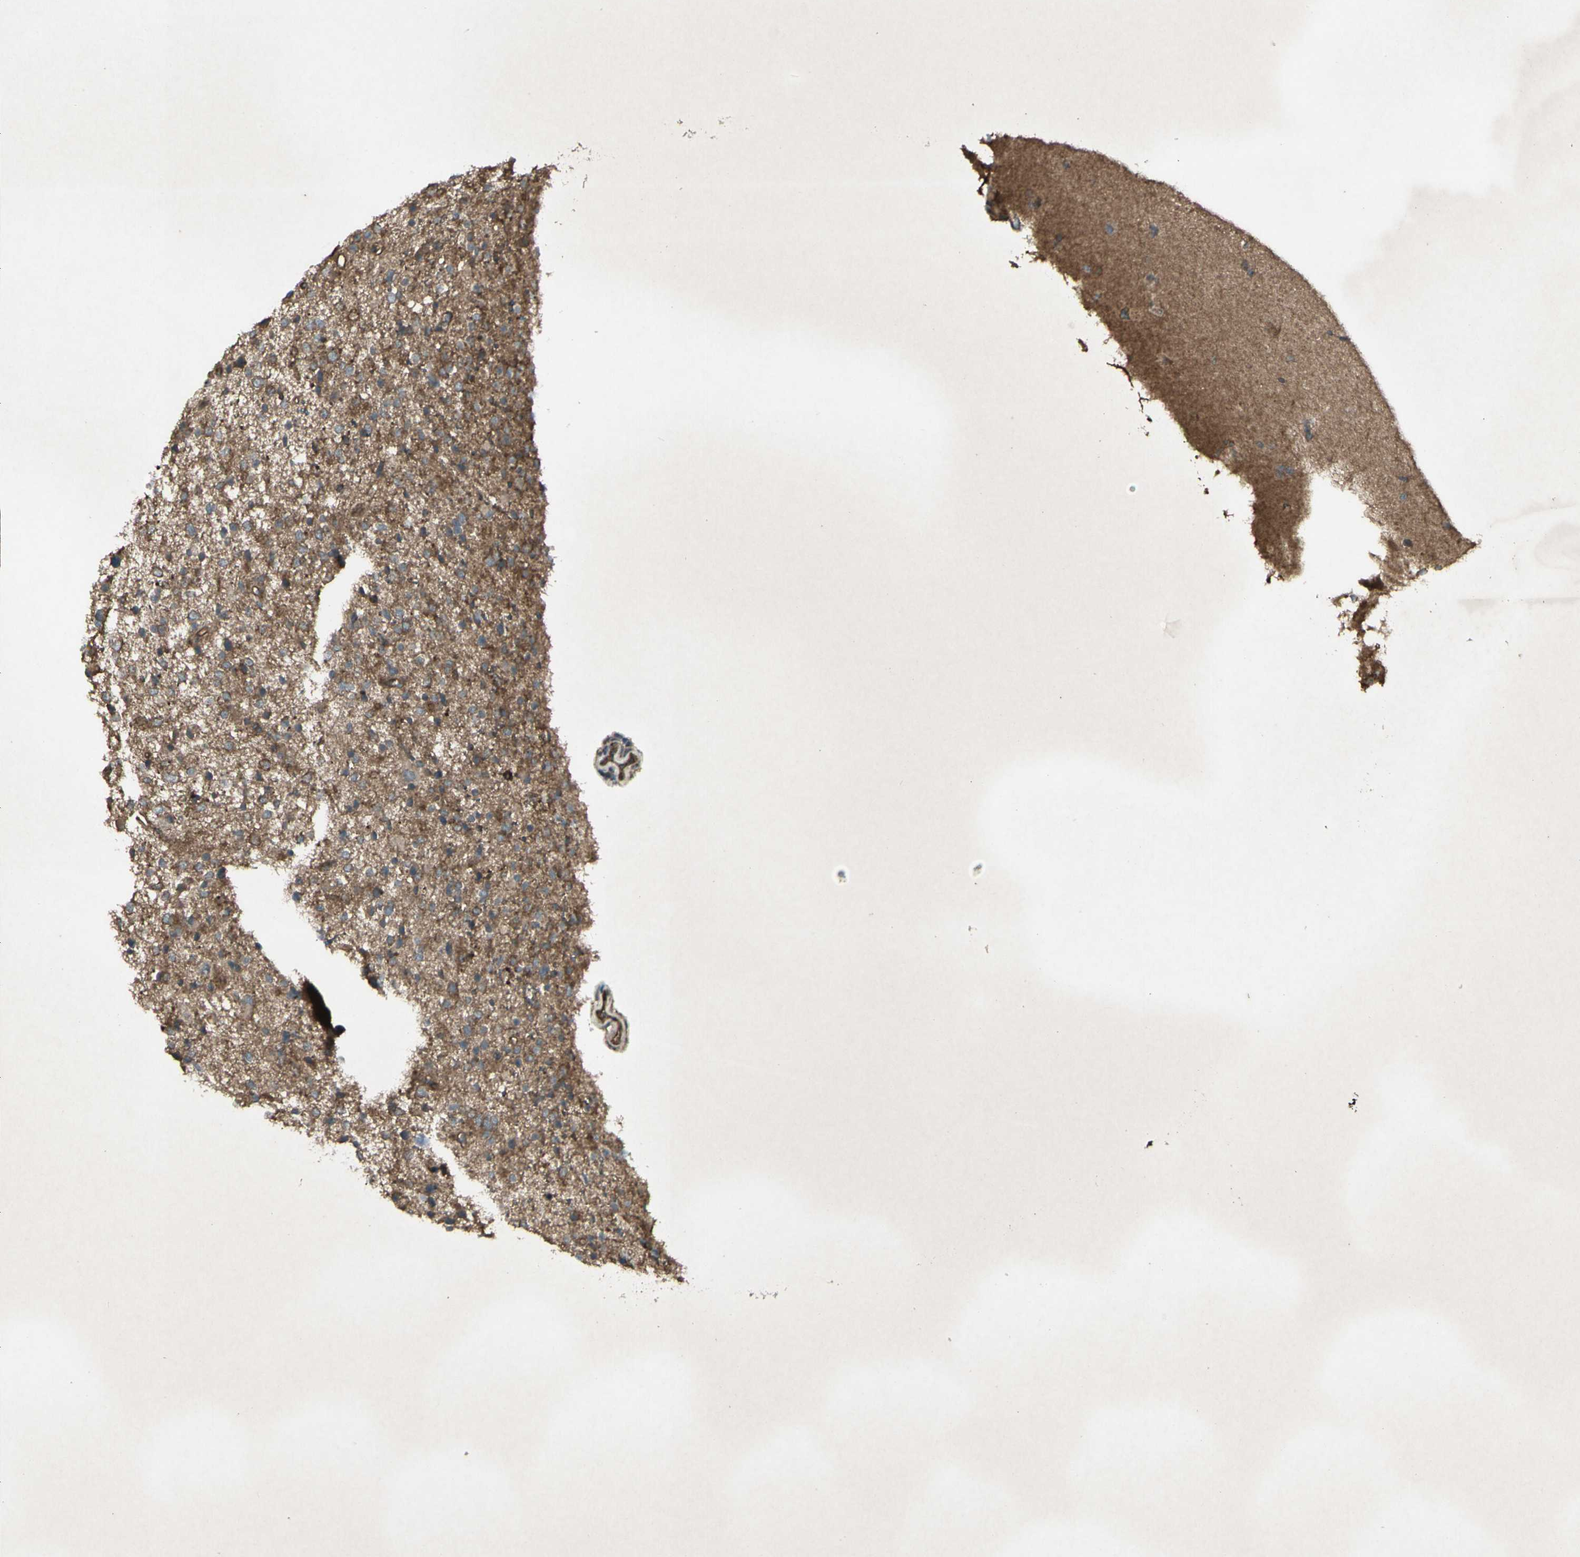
{"staining": {"intensity": "moderate", "quantity": ">75%", "location": "cytoplasmic/membranous"}, "tissue": "glioma", "cell_type": "Tumor cells", "image_type": "cancer", "snomed": [{"axis": "morphology", "description": "Glioma, malignant, Low grade"}, {"axis": "topography", "description": "Brain"}], "caption": "Moderate cytoplasmic/membranous staining is present in about >75% of tumor cells in low-grade glioma (malignant).", "gene": "JAG1", "patient": {"sex": "female", "age": 37}}